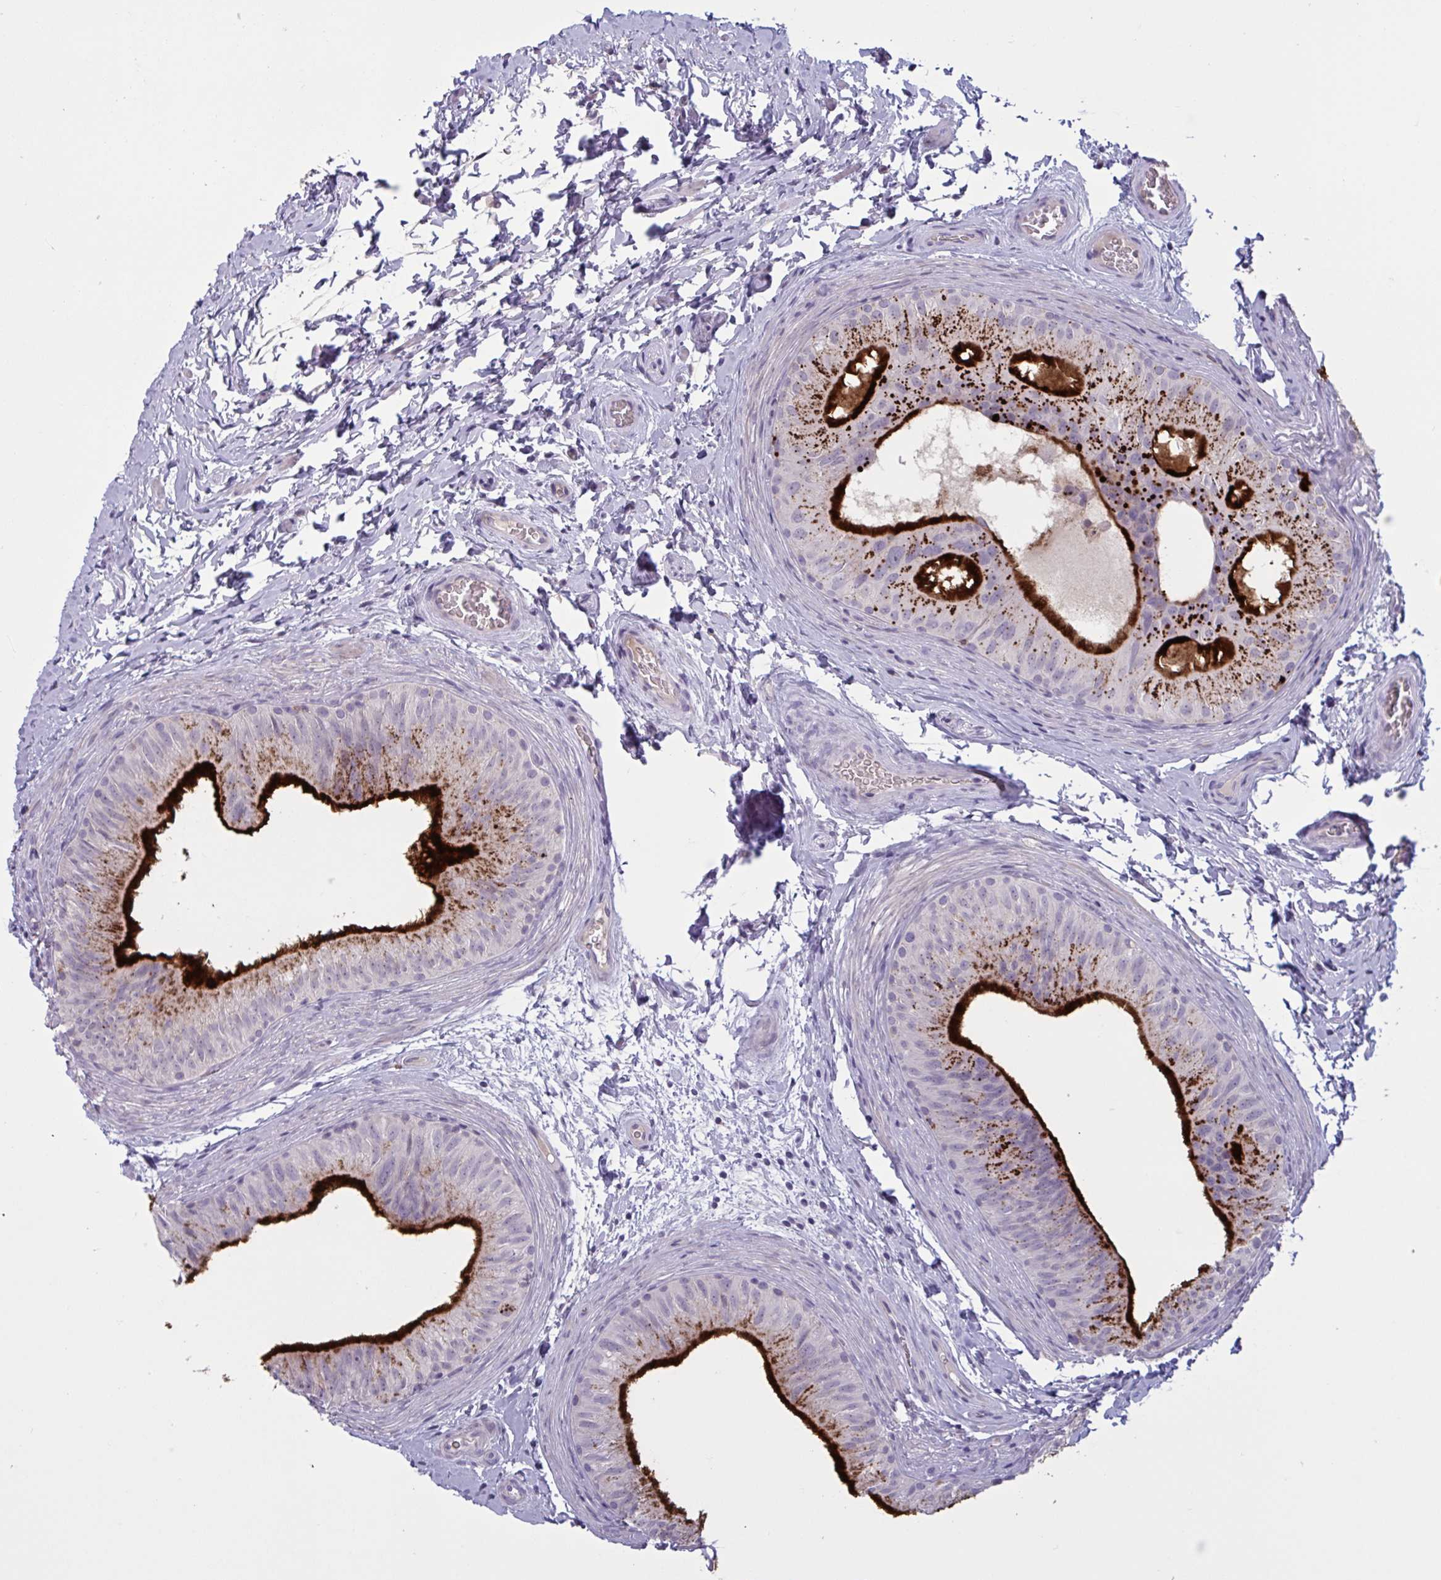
{"staining": {"intensity": "strong", "quantity": "25%-75%", "location": "cytoplasmic/membranous"}, "tissue": "epididymis", "cell_type": "Glandular cells", "image_type": "normal", "snomed": [{"axis": "morphology", "description": "Normal tissue, NOS"}, {"axis": "topography", "description": "Epididymis"}], "caption": "Protein expression analysis of normal human epididymis reveals strong cytoplasmic/membranous positivity in about 25%-75% of glandular cells. (DAB (3,3'-diaminobenzidine) IHC with brightfield microscopy, high magnification).", "gene": "ENSG00000281613", "patient": {"sex": "male", "age": 24}}